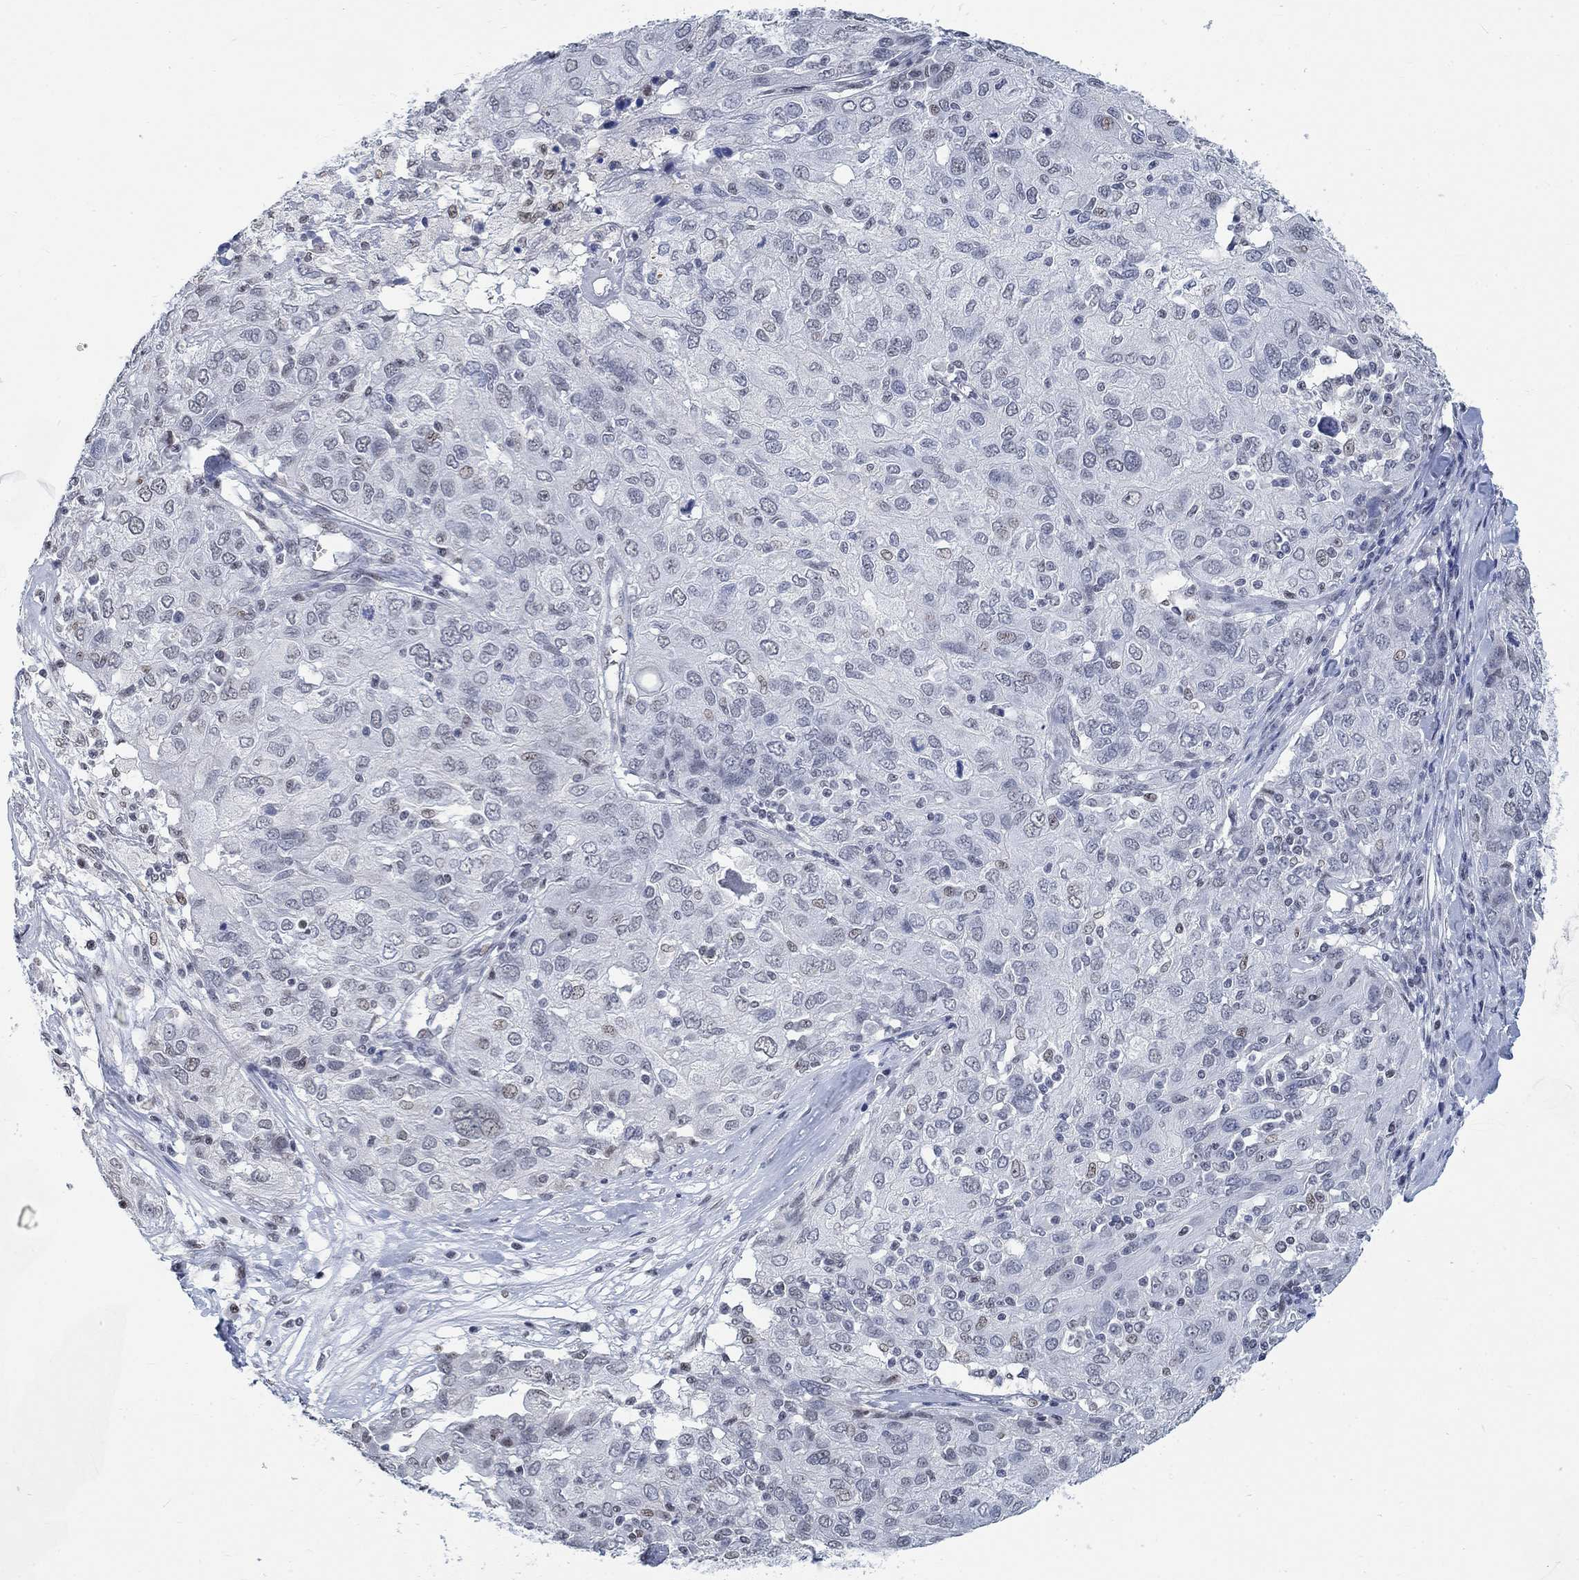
{"staining": {"intensity": "negative", "quantity": "none", "location": "none"}, "tissue": "ovarian cancer", "cell_type": "Tumor cells", "image_type": "cancer", "snomed": [{"axis": "morphology", "description": "Carcinoma, endometroid"}, {"axis": "topography", "description": "Ovary"}], "caption": "Ovarian endometroid carcinoma was stained to show a protein in brown. There is no significant positivity in tumor cells.", "gene": "KCNH8", "patient": {"sex": "female", "age": 50}}